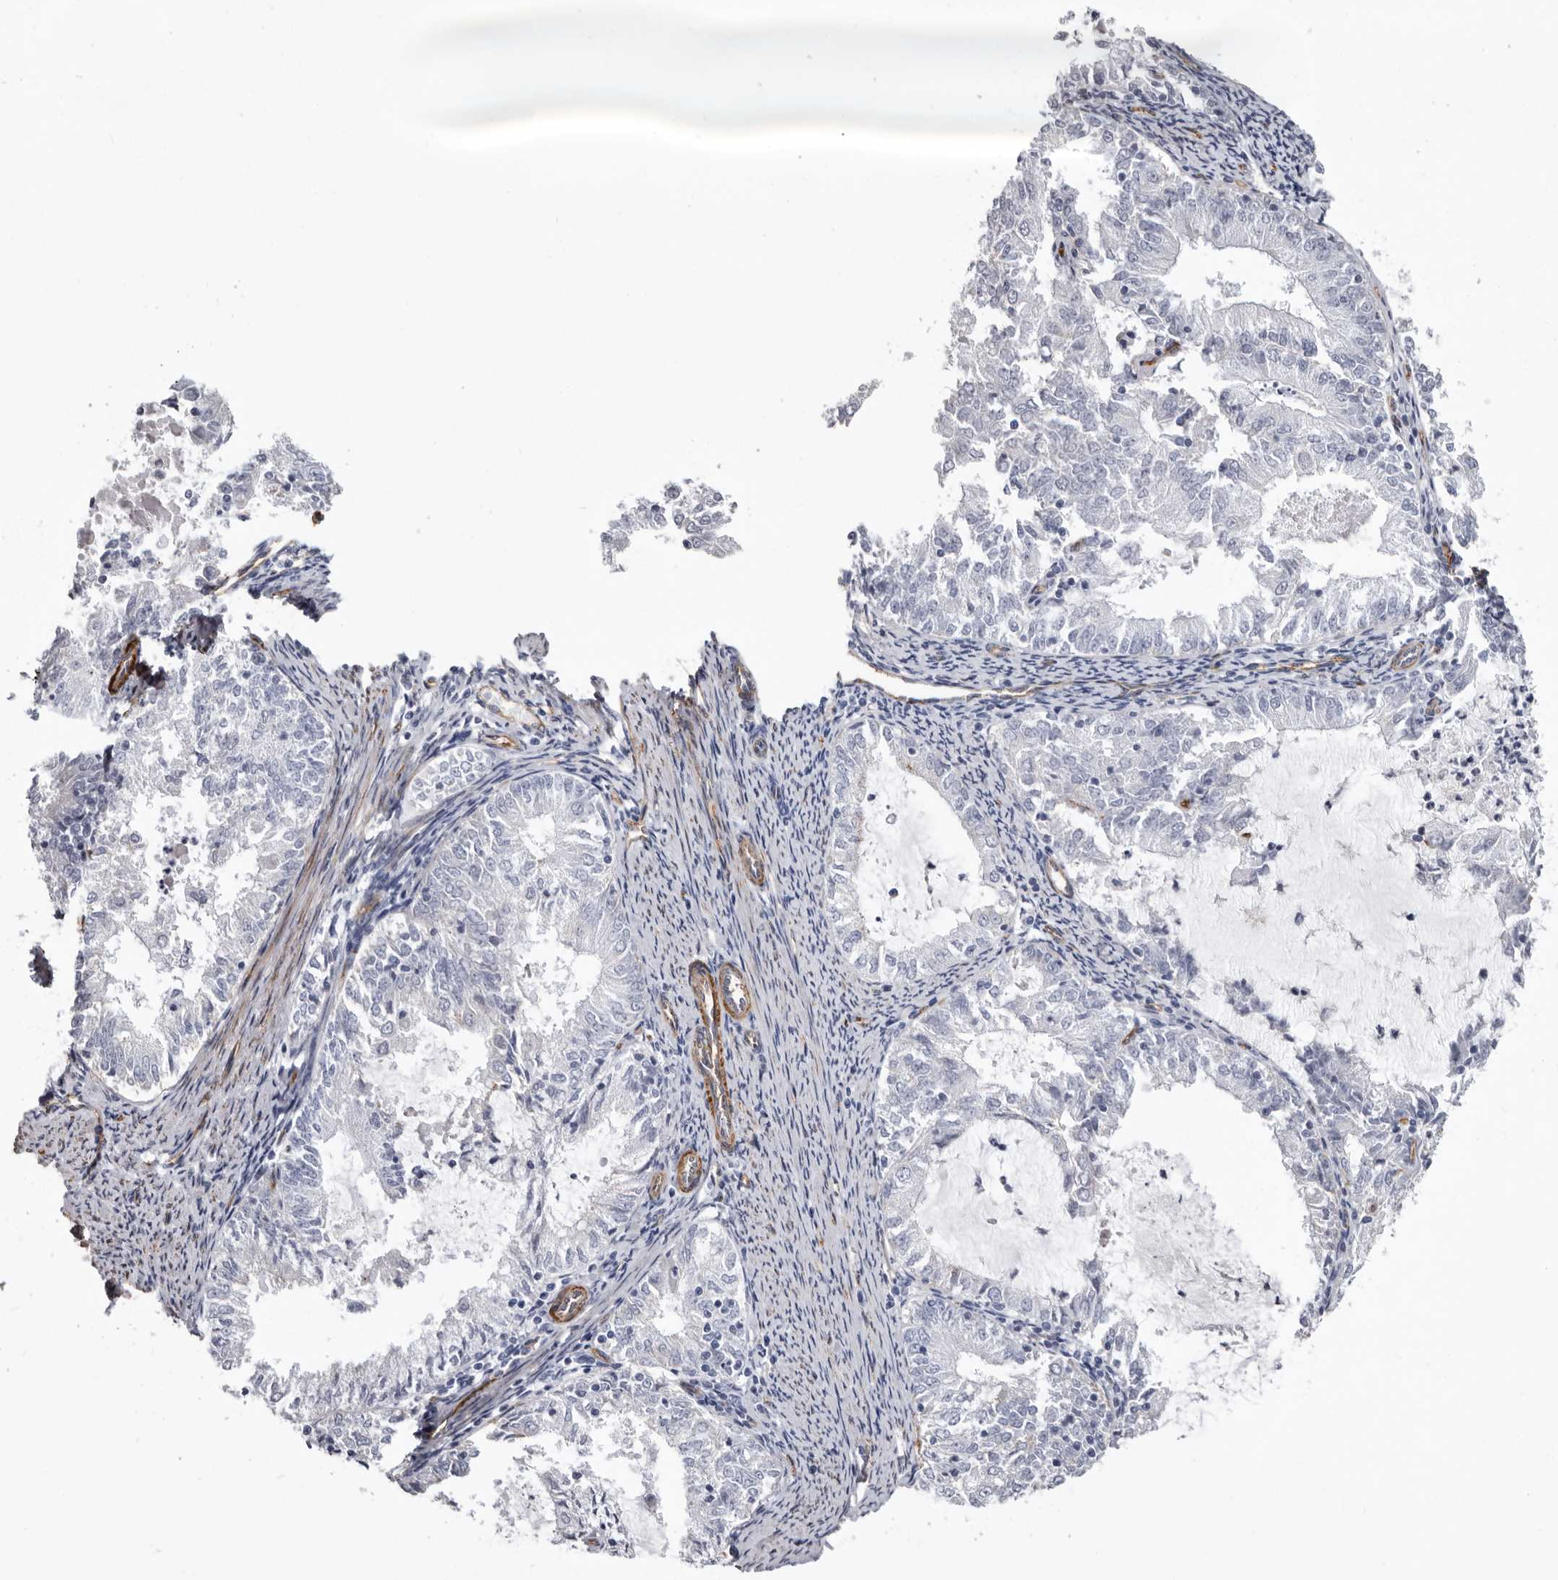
{"staining": {"intensity": "negative", "quantity": "none", "location": "none"}, "tissue": "endometrial cancer", "cell_type": "Tumor cells", "image_type": "cancer", "snomed": [{"axis": "morphology", "description": "Adenocarcinoma, NOS"}, {"axis": "topography", "description": "Endometrium"}], "caption": "Tumor cells are negative for brown protein staining in adenocarcinoma (endometrial).", "gene": "ADGRL4", "patient": {"sex": "female", "age": 57}}